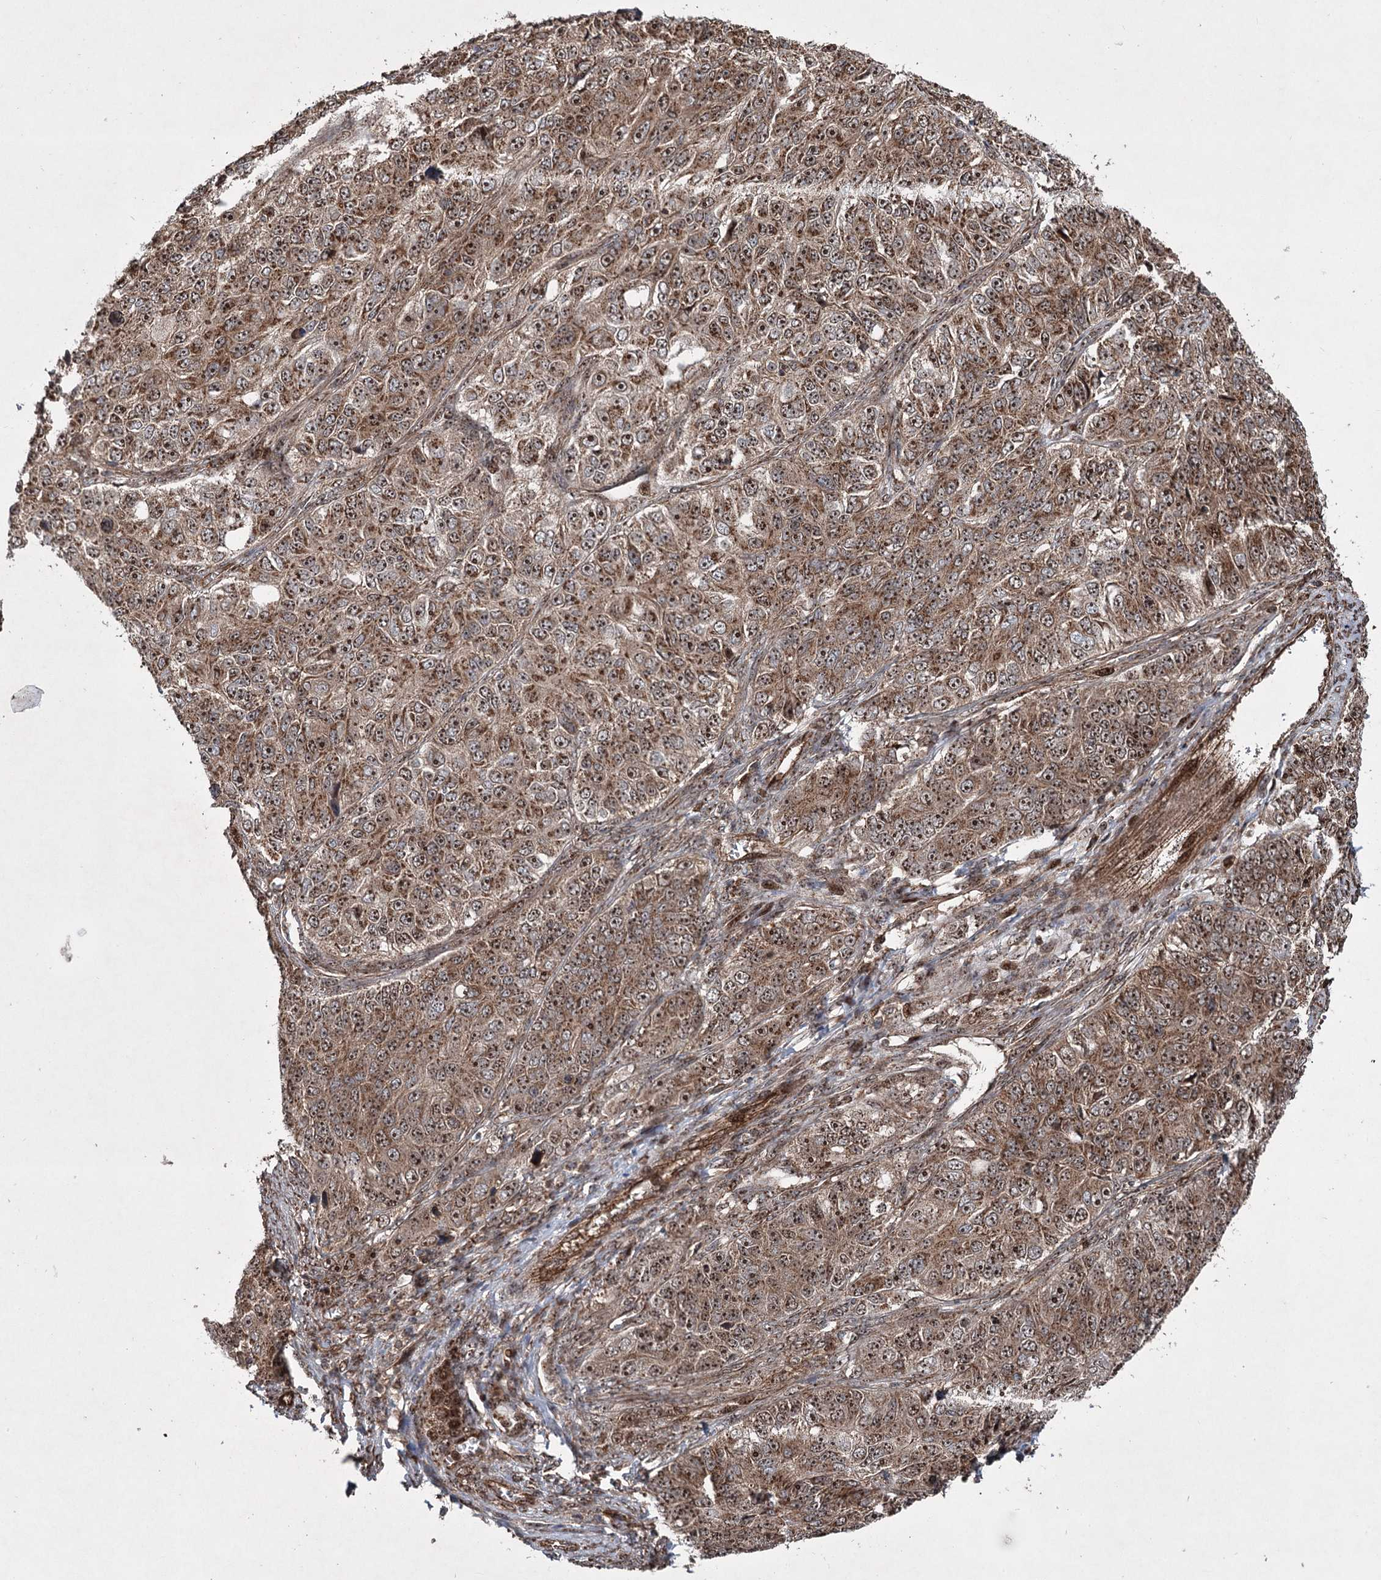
{"staining": {"intensity": "moderate", "quantity": ">75%", "location": "cytoplasmic/membranous,nuclear"}, "tissue": "ovarian cancer", "cell_type": "Tumor cells", "image_type": "cancer", "snomed": [{"axis": "morphology", "description": "Carcinoma, endometroid"}, {"axis": "topography", "description": "Ovary"}], "caption": "Endometroid carcinoma (ovarian) stained with immunohistochemistry reveals moderate cytoplasmic/membranous and nuclear expression in approximately >75% of tumor cells. The protein of interest is stained brown, and the nuclei are stained in blue (DAB IHC with brightfield microscopy, high magnification).", "gene": "SERINC5", "patient": {"sex": "female", "age": 51}}